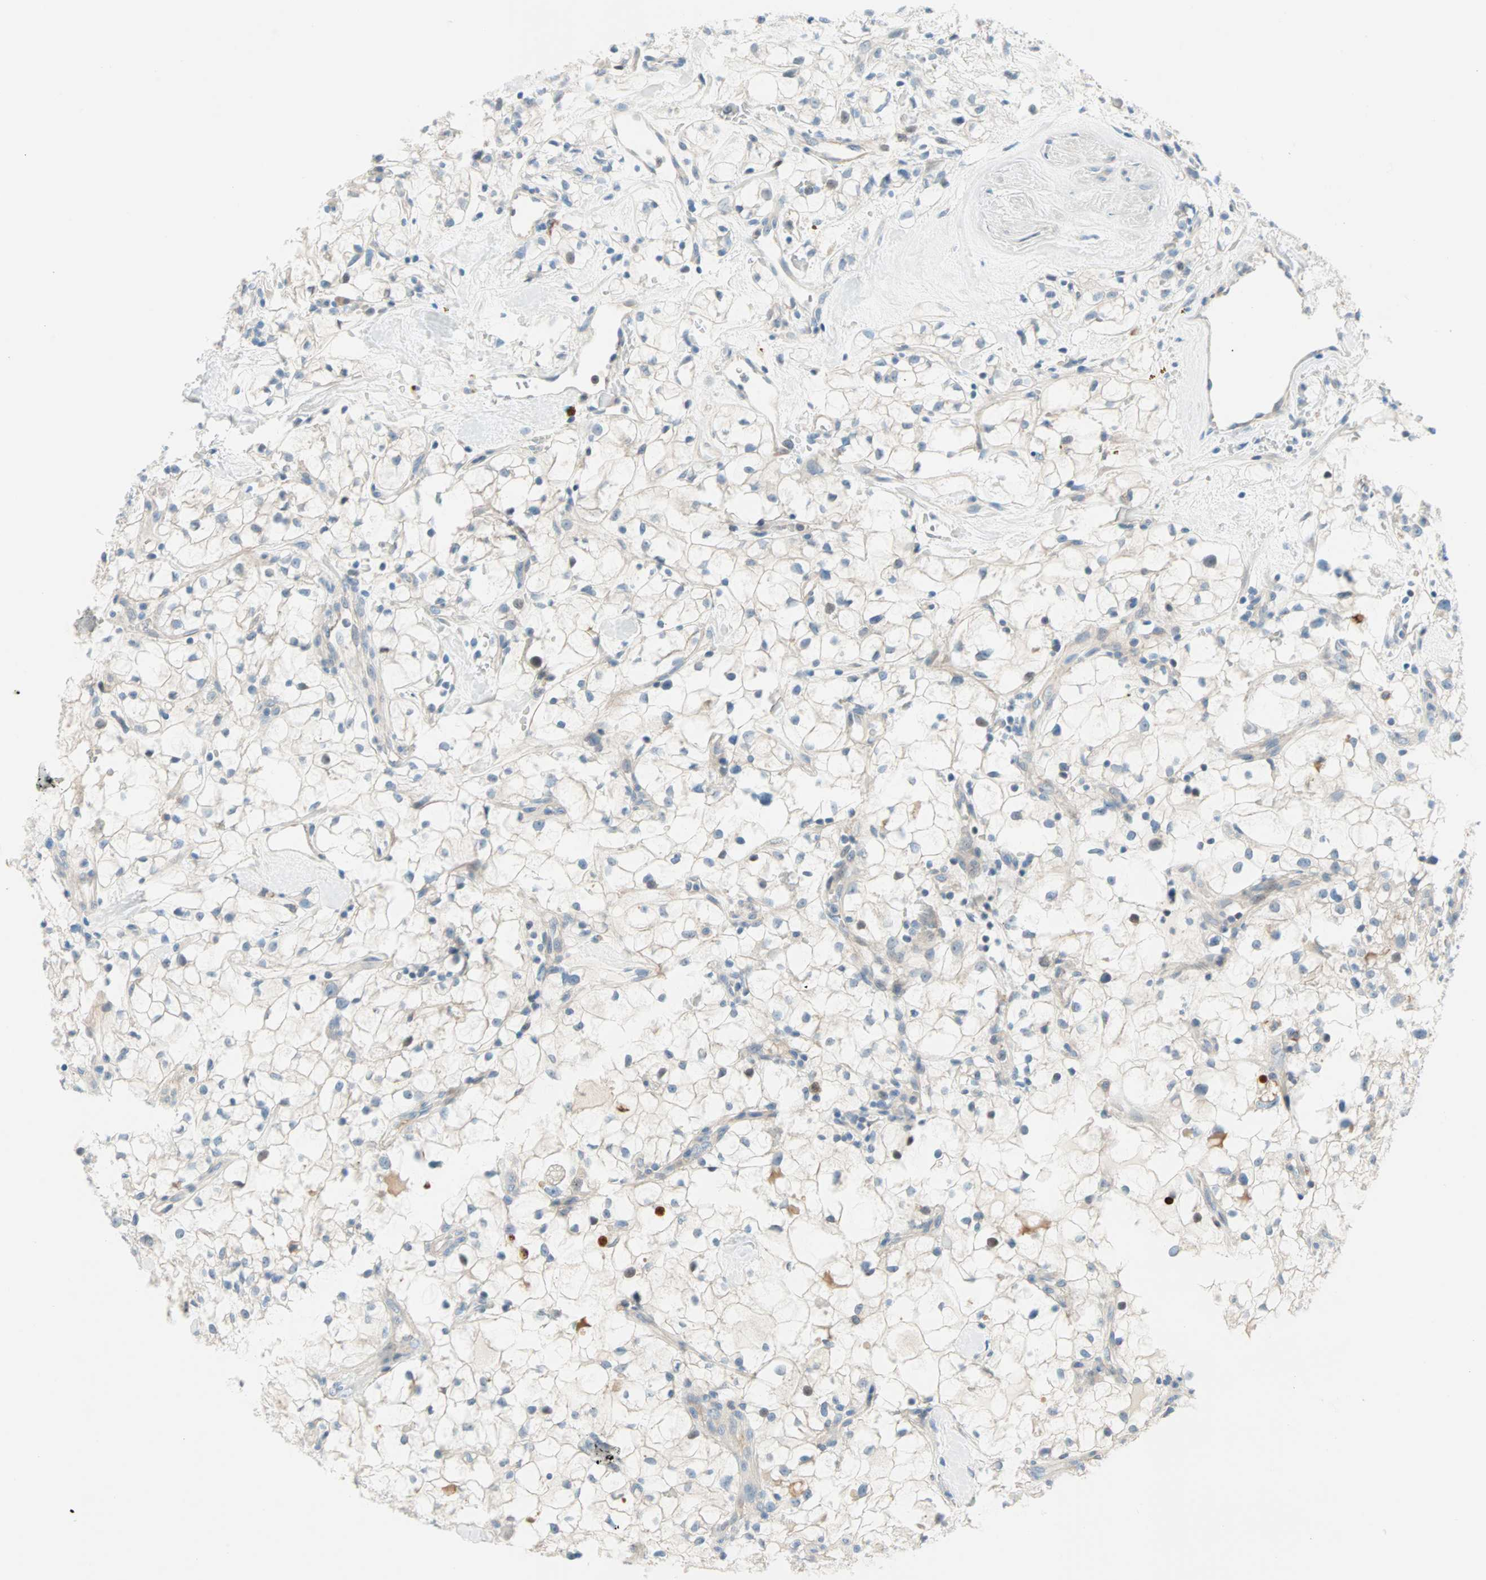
{"staining": {"intensity": "negative", "quantity": "none", "location": "none"}, "tissue": "renal cancer", "cell_type": "Tumor cells", "image_type": "cancer", "snomed": [{"axis": "morphology", "description": "Adenocarcinoma, NOS"}, {"axis": "topography", "description": "Kidney"}], "caption": "Immunohistochemistry photomicrograph of renal cancer stained for a protein (brown), which exhibits no staining in tumor cells.", "gene": "TMEM163", "patient": {"sex": "female", "age": 60}}